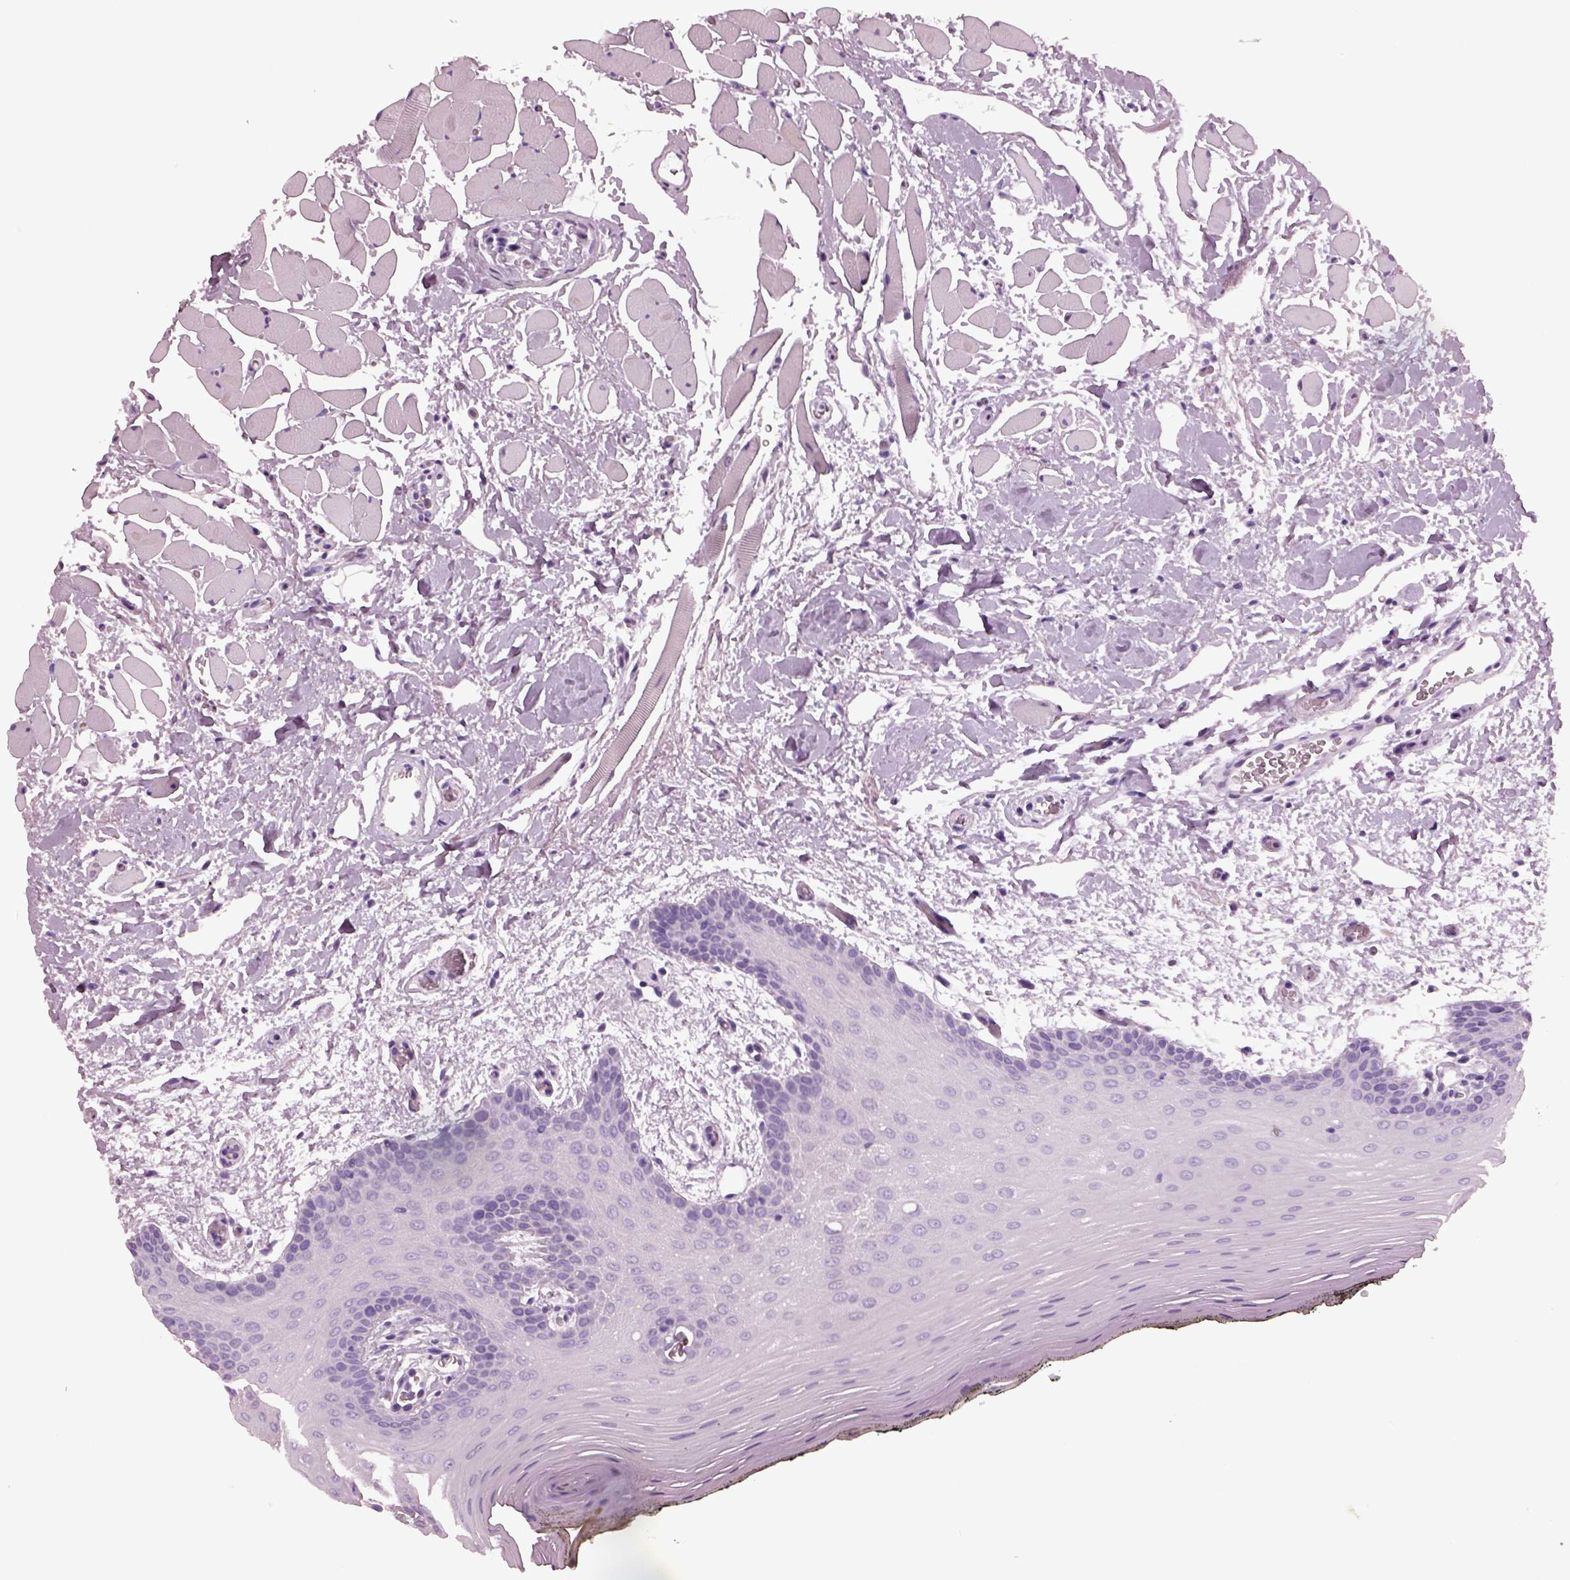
{"staining": {"intensity": "negative", "quantity": "none", "location": "none"}, "tissue": "oral mucosa", "cell_type": "Squamous epithelial cells", "image_type": "normal", "snomed": [{"axis": "morphology", "description": "Normal tissue, NOS"}, {"axis": "topography", "description": "Oral tissue"}, {"axis": "topography", "description": "Head-Neck"}], "caption": "DAB immunohistochemical staining of unremarkable human oral mucosa demonstrates no significant positivity in squamous epithelial cells.", "gene": "KRTAP3", "patient": {"sex": "male", "age": 65}}